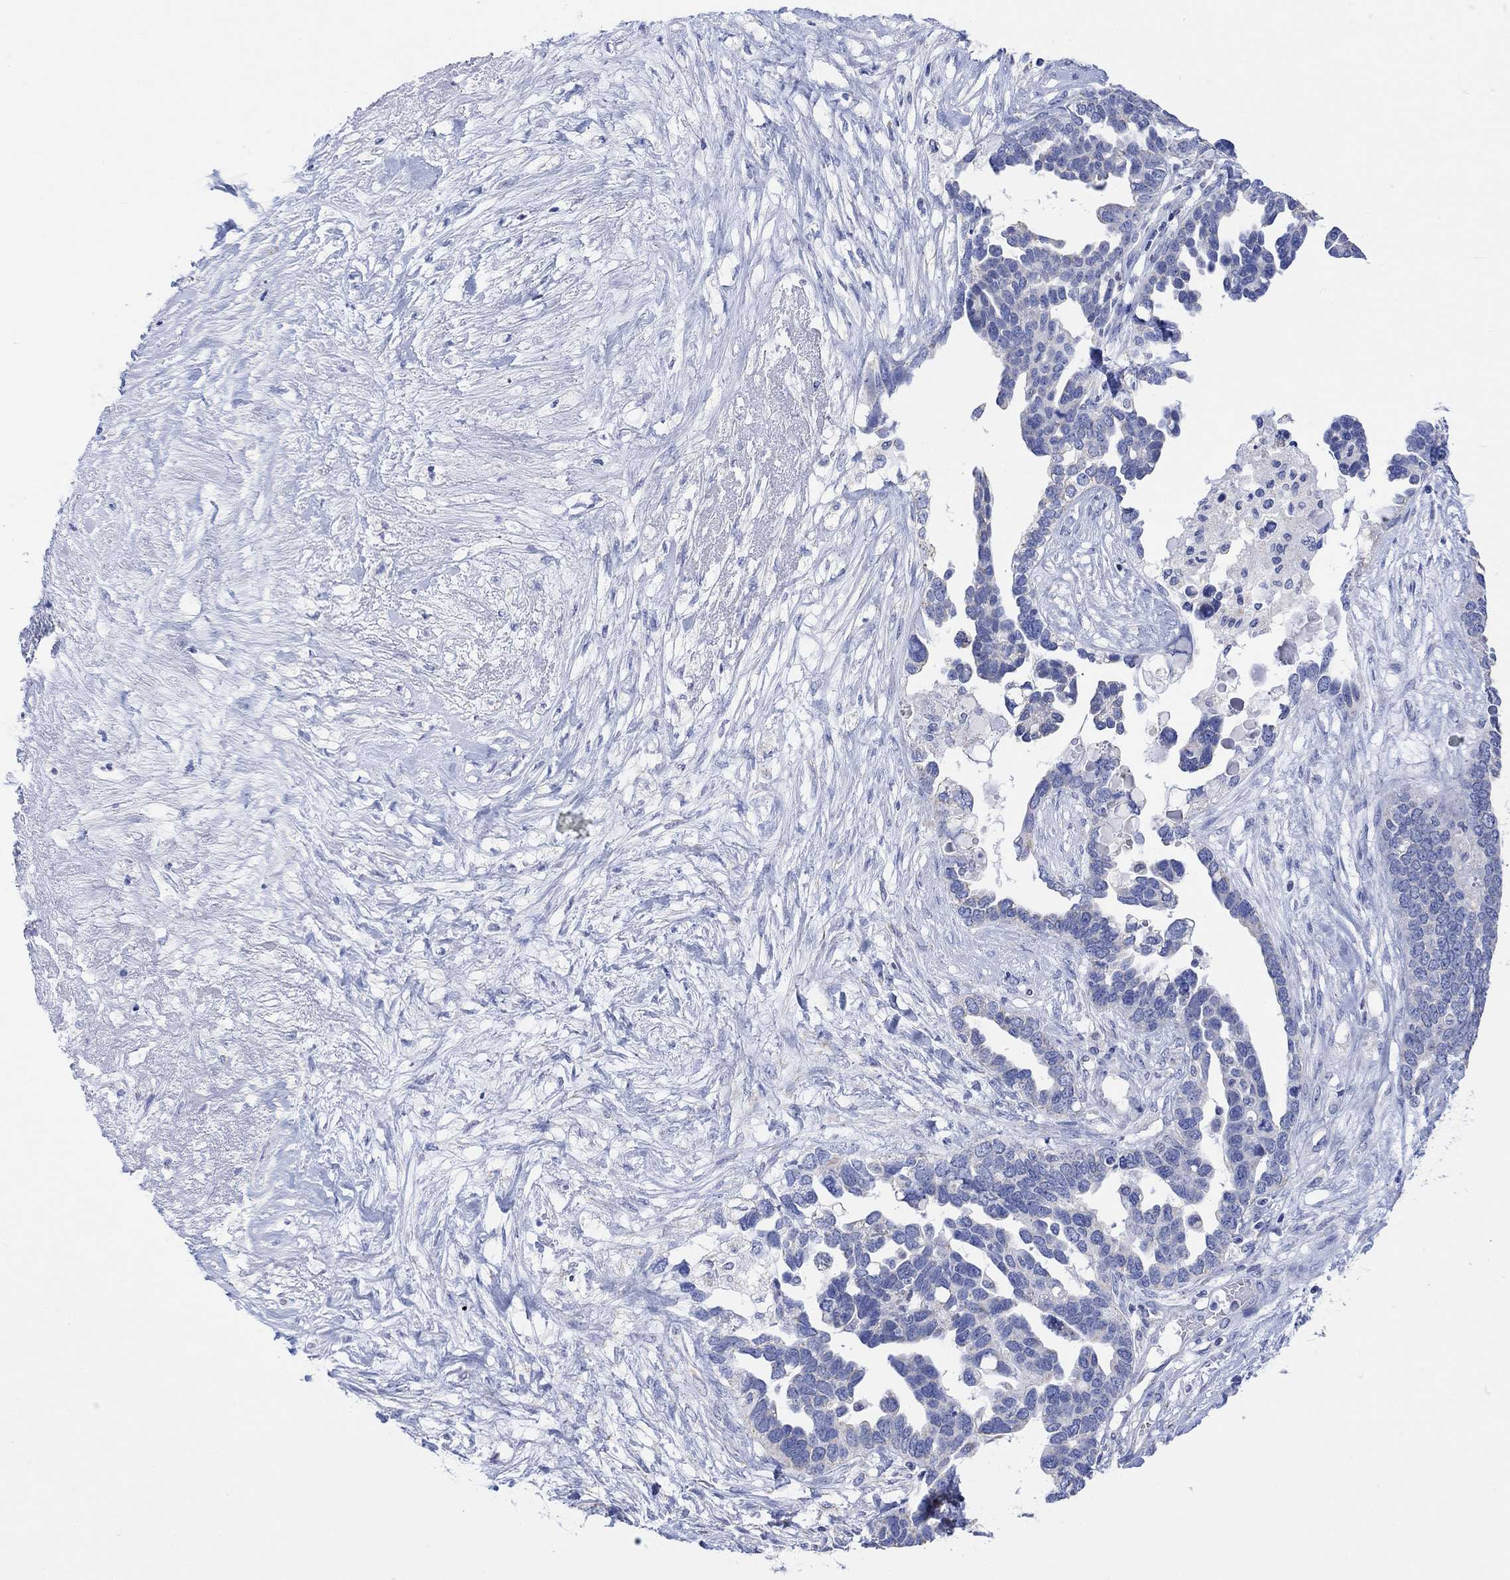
{"staining": {"intensity": "negative", "quantity": "none", "location": "none"}, "tissue": "ovarian cancer", "cell_type": "Tumor cells", "image_type": "cancer", "snomed": [{"axis": "morphology", "description": "Cystadenocarcinoma, serous, NOS"}, {"axis": "topography", "description": "Ovary"}], "caption": "This is a micrograph of immunohistochemistry staining of ovarian serous cystadenocarcinoma, which shows no staining in tumor cells.", "gene": "SYT12", "patient": {"sex": "female", "age": 54}}